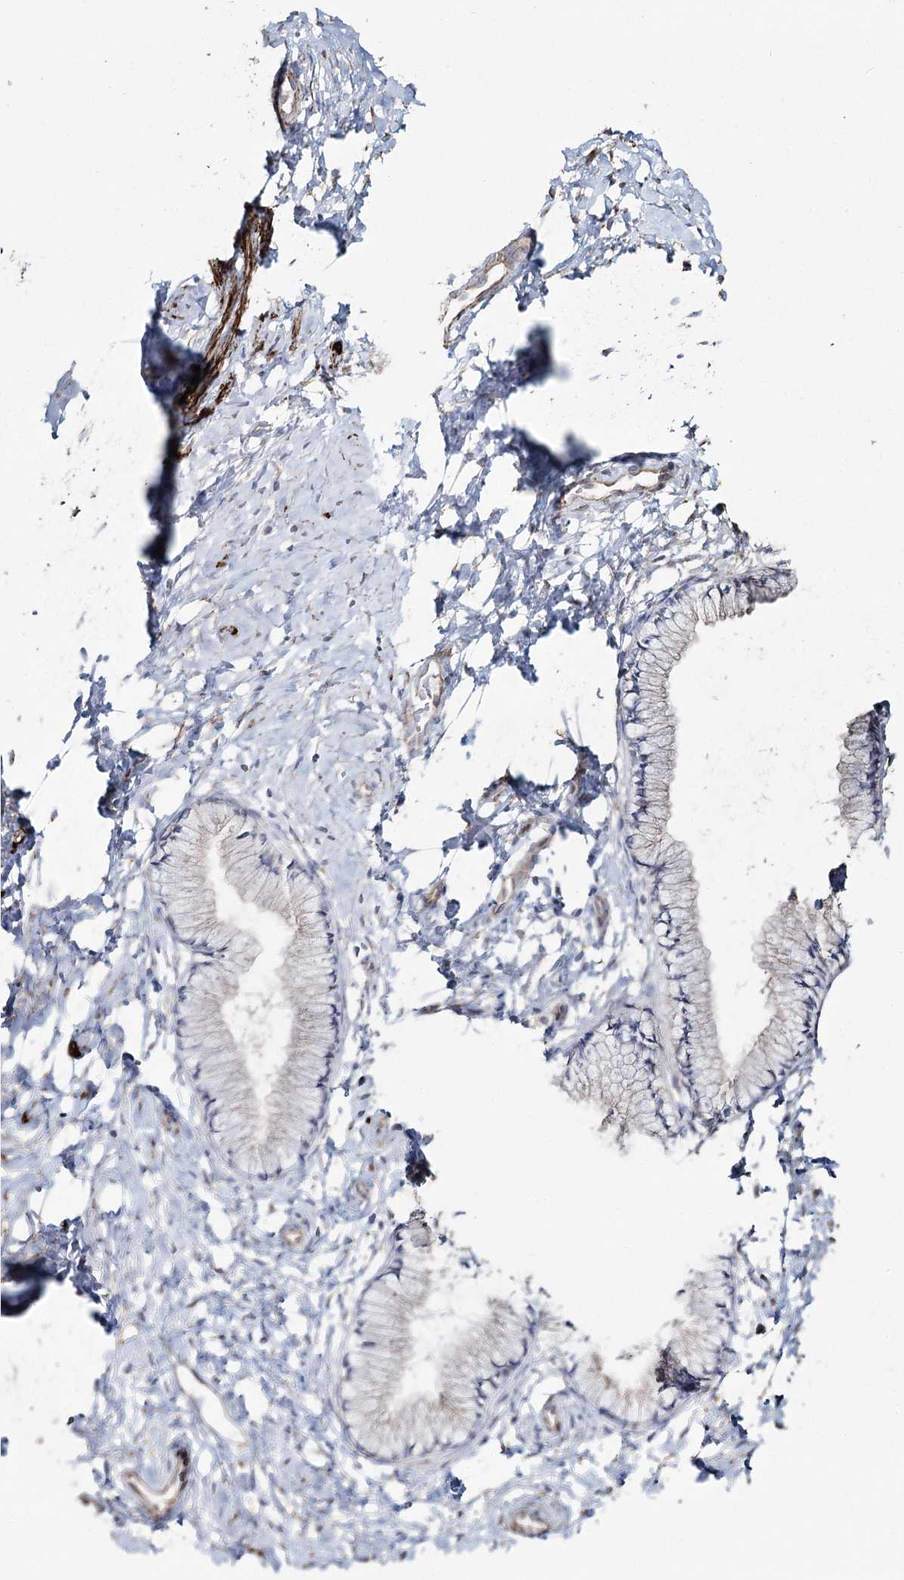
{"staining": {"intensity": "negative", "quantity": "none", "location": "none"}, "tissue": "cervix", "cell_type": "Glandular cells", "image_type": "normal", "snomed": [{"axis": "morphology", "description": "Normal tissue, NOS"}, {"axis": "topography", "description": "Cervix"}], "caption": "DAB immunohistochemical staining of benign cervix shows no significant staining in glandular cells. (DAB (3,3'-diaminobenzidine) IHC, high magnification).", "gene": "SUMF1", "patient": {"sex": "female", "age": 33}}